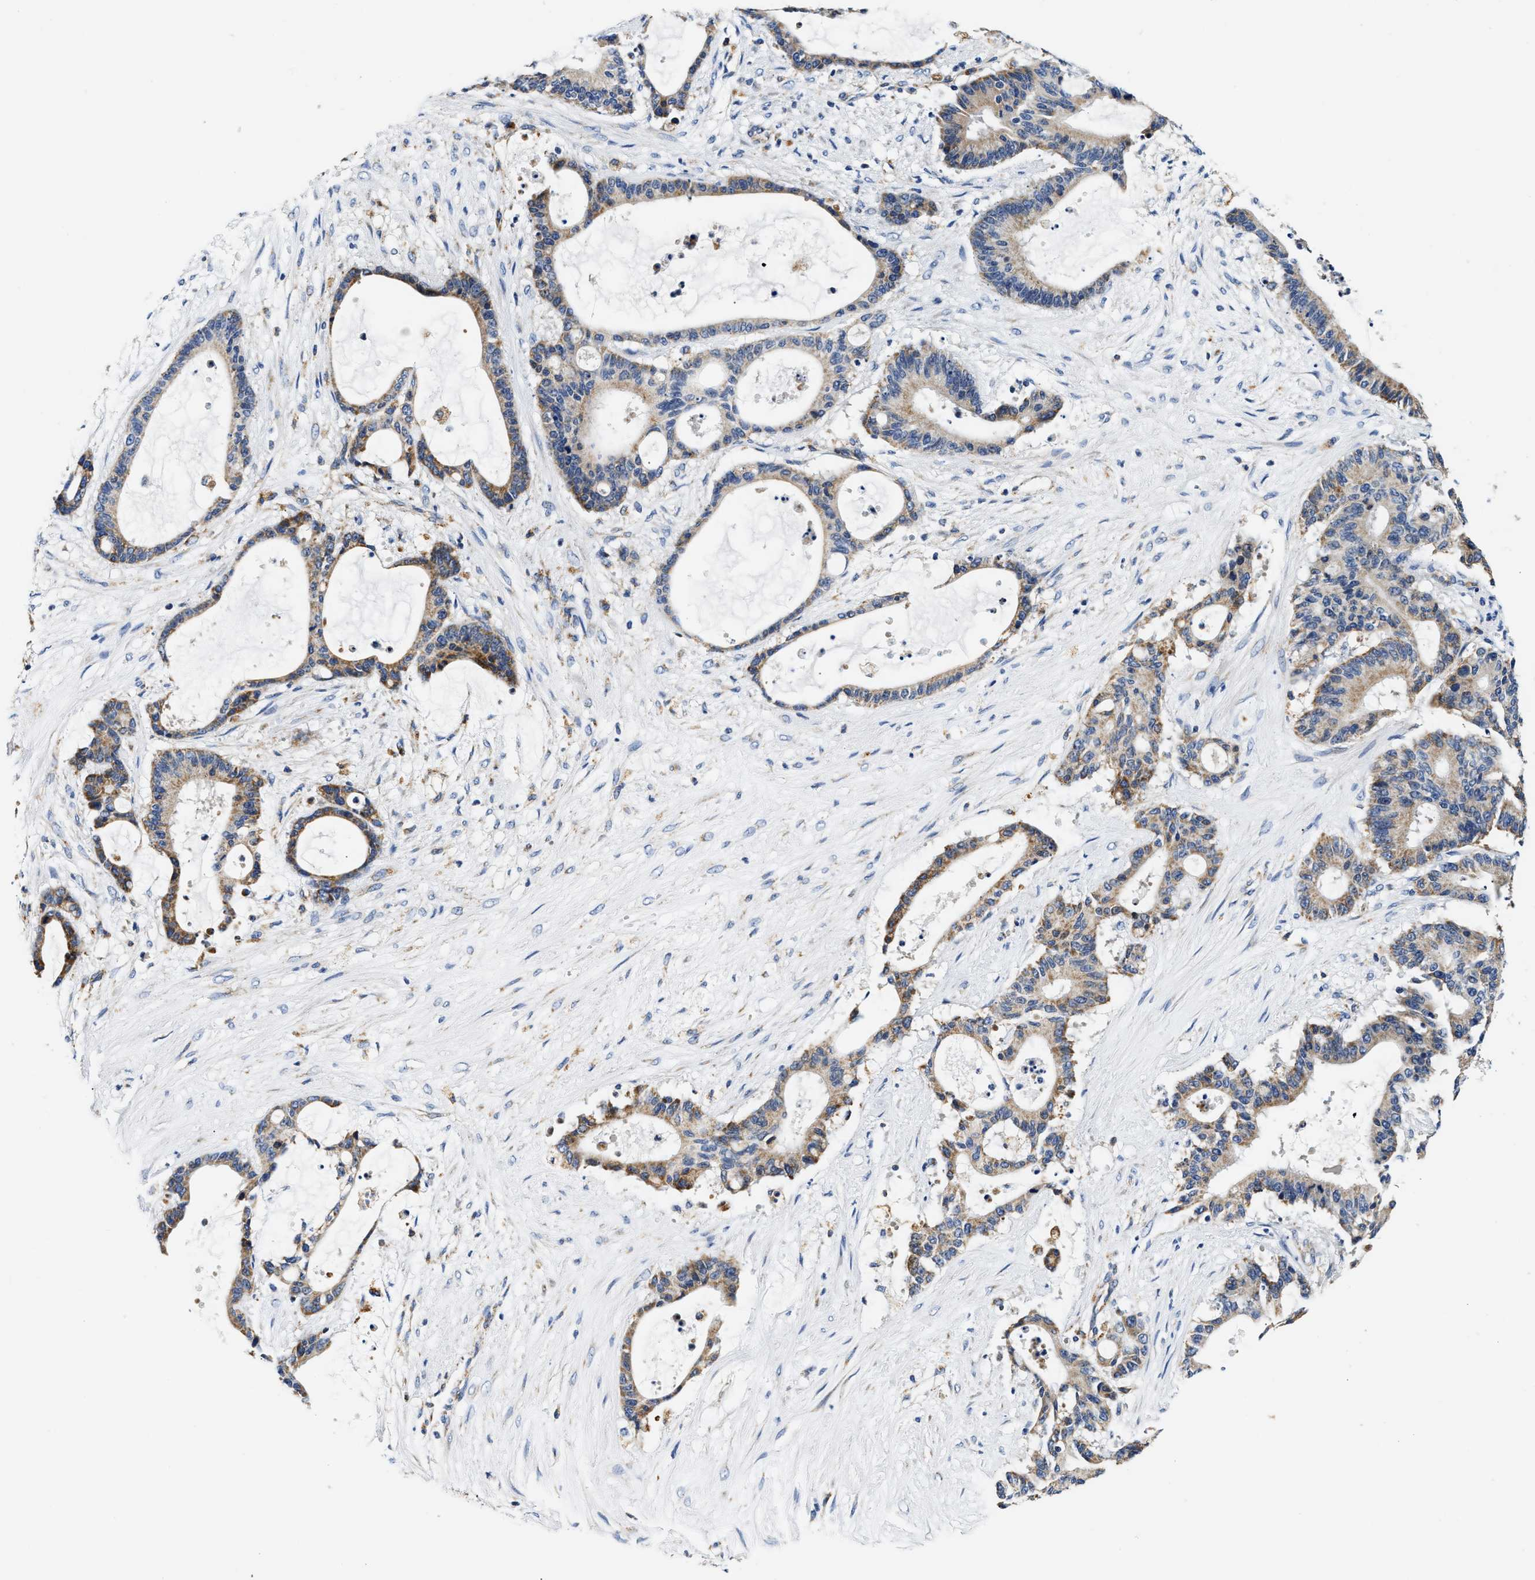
{"staining": {"intensity": "moderate", "quantity": "25%-75%", "location": "cytoplasmic/membranous"}, "tissue": "liver cancer", "cell_type": "Tumor cells", "image_type": "cancer", "snomed": [{"axis": "morphology", "description": "Cholangiocarcinoma"}, {"axis": "topography", "description": "Liver"}], "caption": "Immunohistochemistry (IHC) staining of liver cancer (cholangiocarcinoma), which displays medium levels of moderate cytoplasmic/membranous expression in about 25%-75% of tumor cells indicating moderate cytoplasmic/membranous protein staining. The staining was performed using DAB (3,3'-diaminobenzidine) (brown) for protein detection and nuclei were counterstained in hematoxylin (blue).", "gene": "ACADVL", "patient": {"sex": "female", "age": 73}}